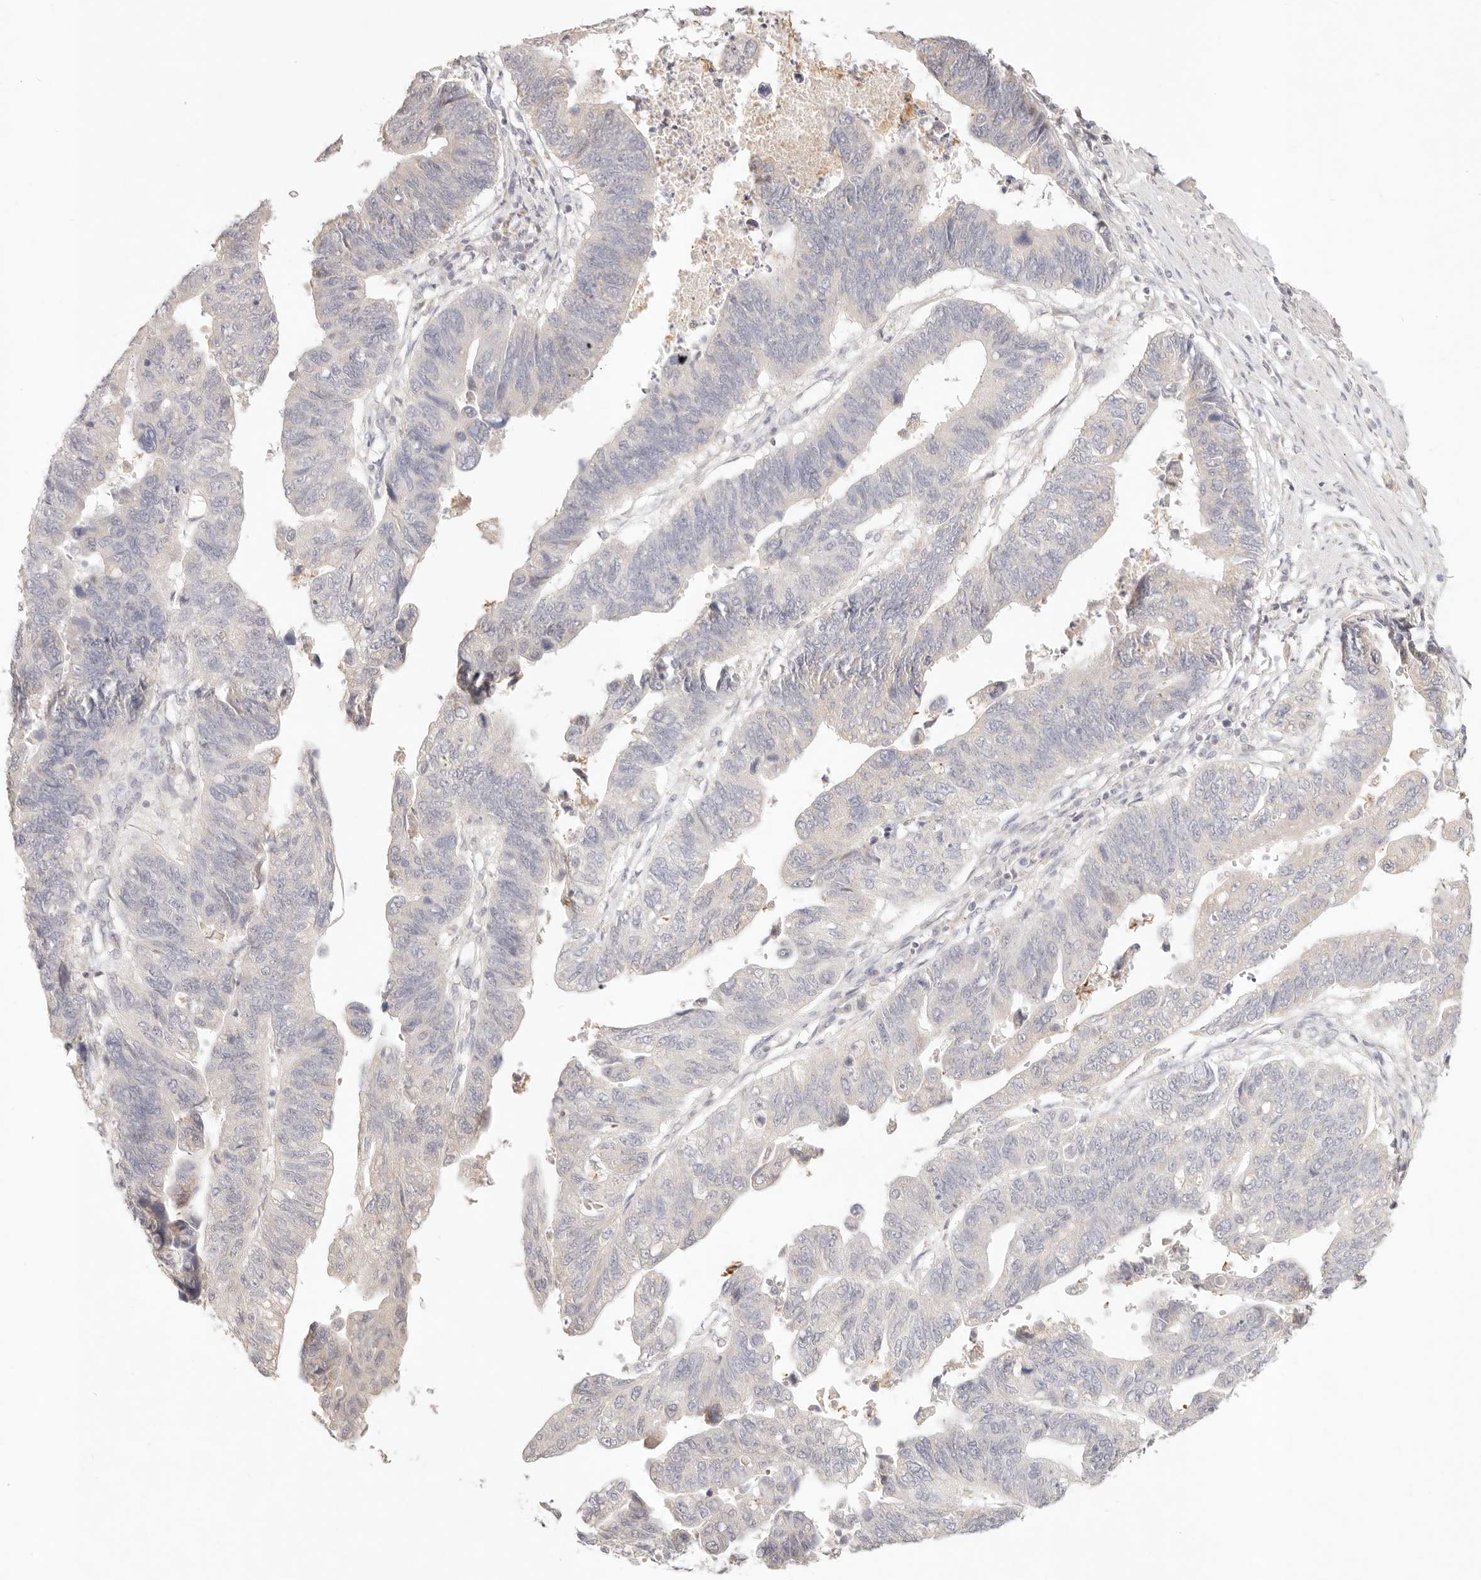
{"staining": {"intensity": "negative", "quantity": "none", "location": "none"}, "tissue": "stomach cancer", "cell_type": "Tumor cells", "image_type": "cancer", "snomed": [{"axis": "morphology", "description": "Adenocarcinoma, NOS"}, {"axis": "topography", "description": "Stomach"}], "caption": "There is no significant positivity in tumor cells of stomach cancer (adenocarcinoma). (DAB immunohistochemistry (IHC), high magnification).", "gene": "GPR156", "patient": {"sex": "male", "age": 59}}